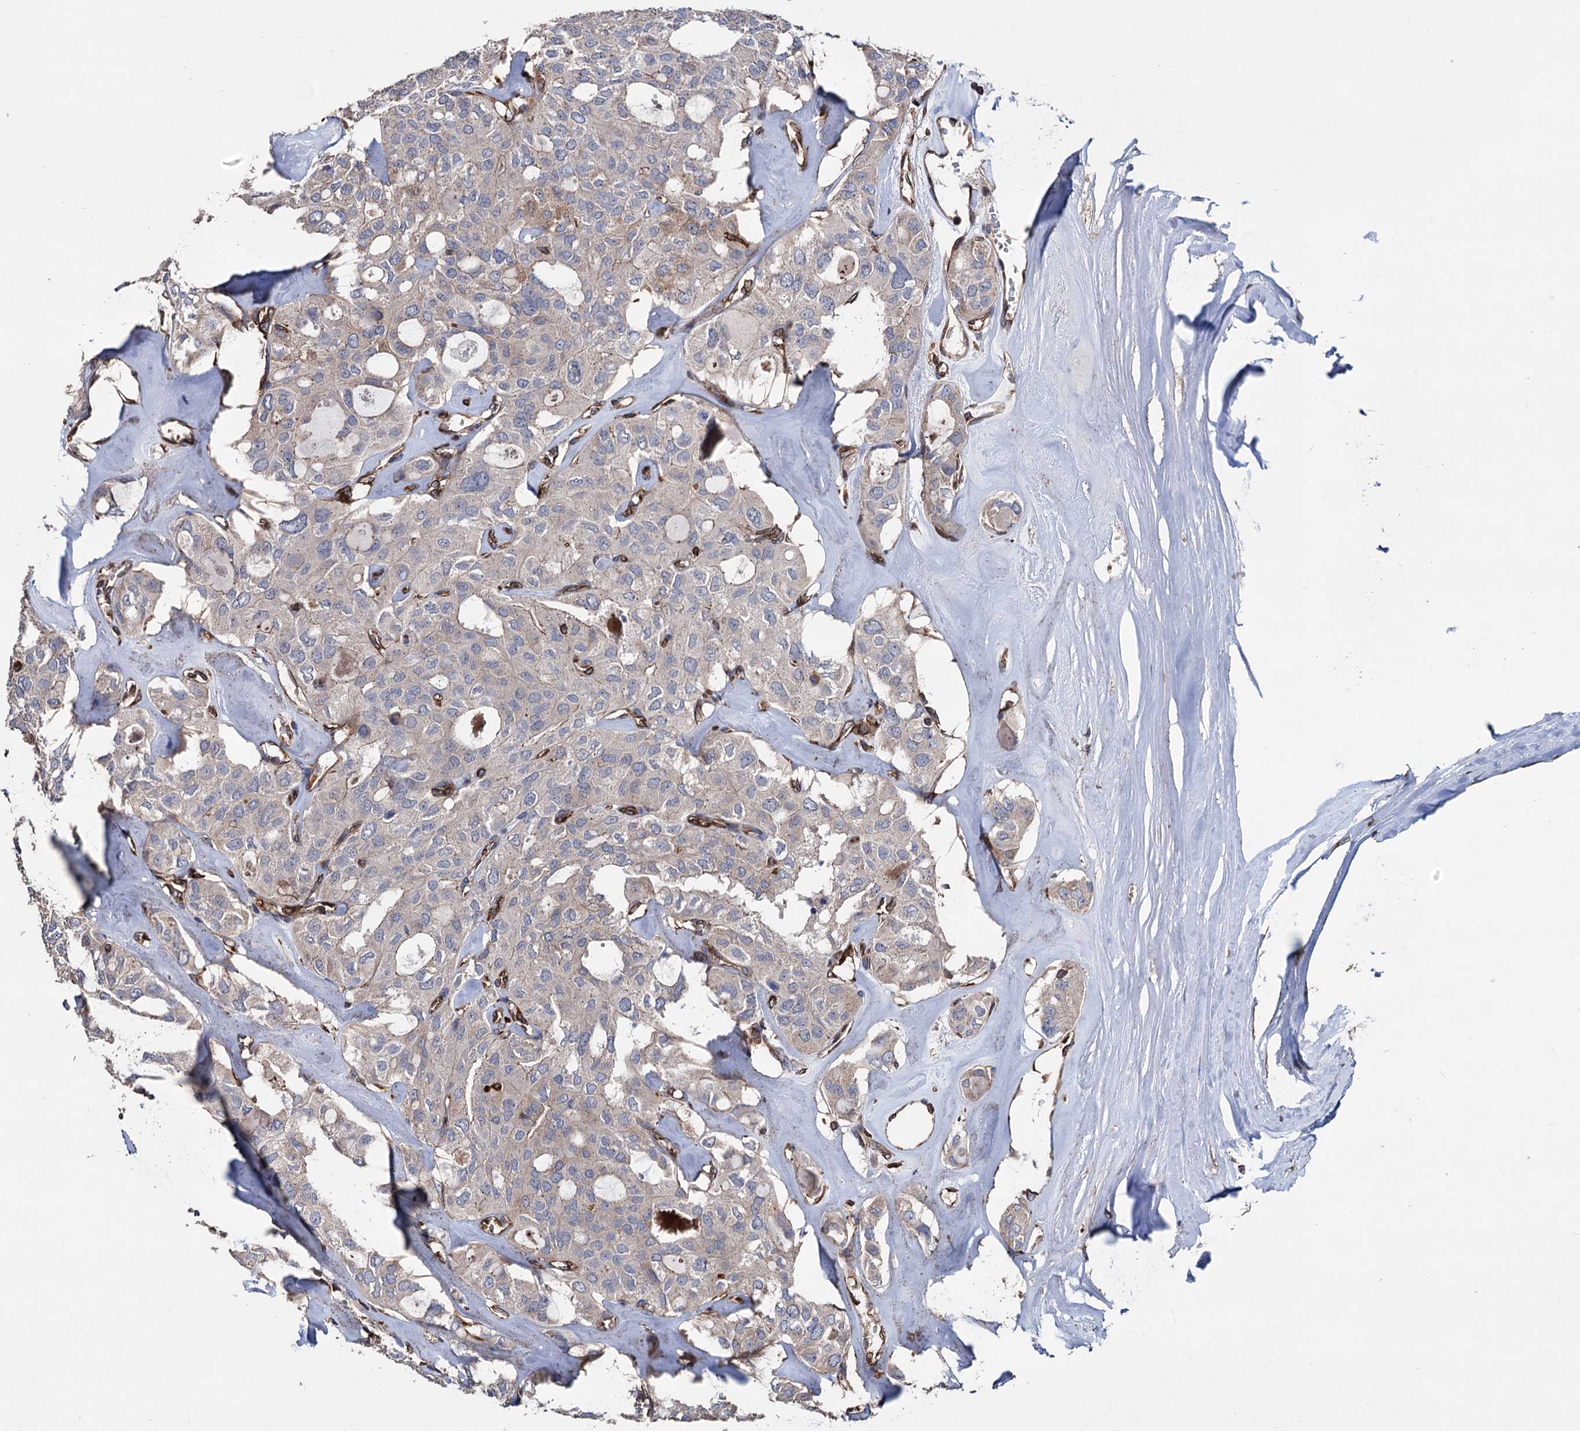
{"staining": {"intensity": "weak", "quantity": "<25%", "location": "cytoplasmic/membranous"}, "tissue": "thyroid cancer", "cell_type": "Tumor cells", "image_type": "cancer", "snomed": [{"axis": "morphology", "description": "Follicular adenoma carcinoma, NOS"}, {"axis": "topography", "description": "Thyroid gland"}], "caption": "An immunohistochemistry photomicrograph of follicular adenoma carcinoma (thyroid) is shown. There is no staining in tumor cells of follicular adenoma carcinoma (thyroid).", "gene": "STING1", "patient": {"sex": "male", "age": 75}}